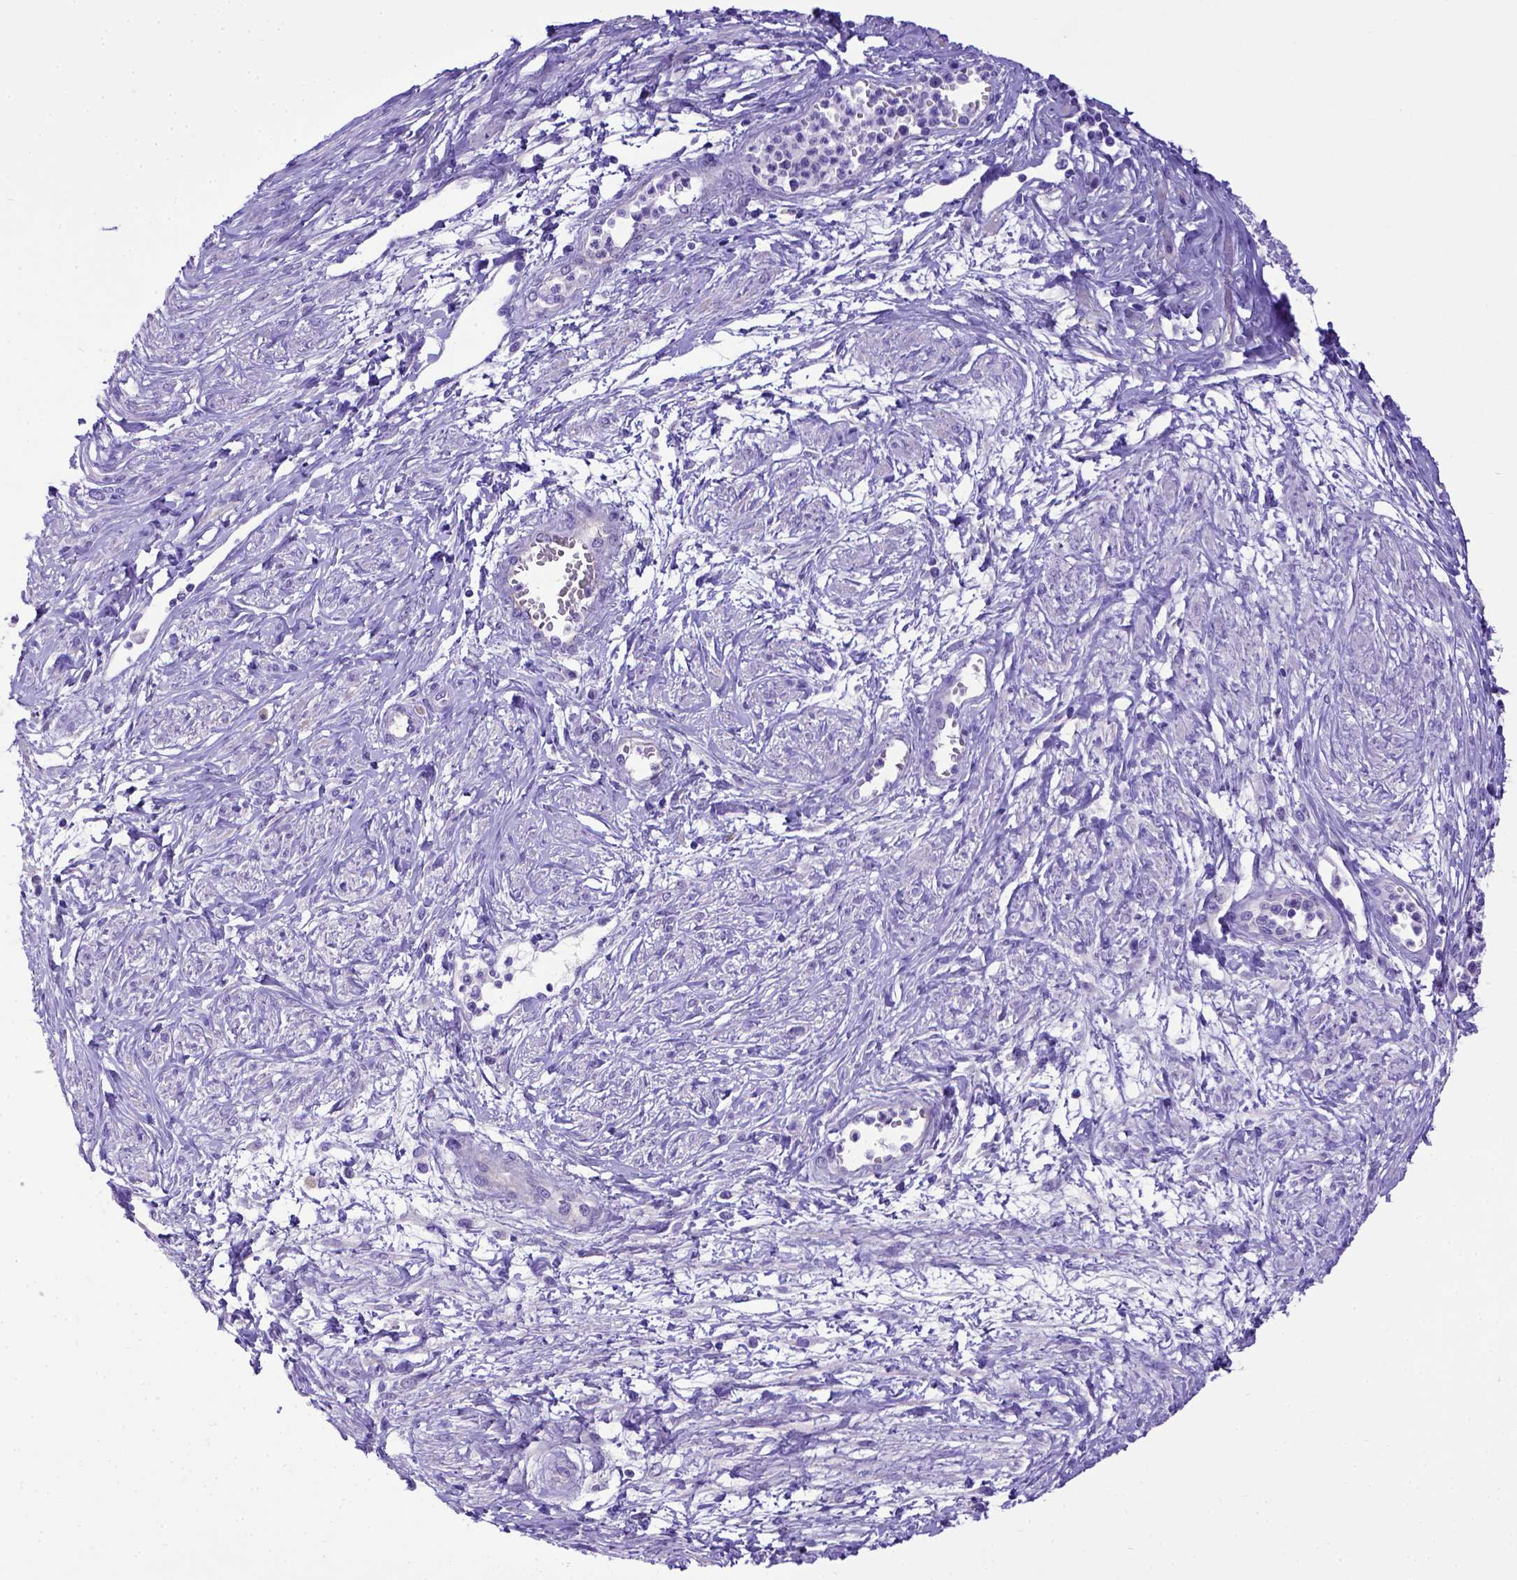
{"staining": {"intensity": "negative", "quantity": "none", "location": "none"}, "tissue": "cervical cancer", "cell_type": "Tumor cells", "image_type": "cancer", "snomed": [{"axis": "morphology", "description": "Squamous cell carcinoma, NOS"}, {"axis": "topography", "description": "Cervix"}], "caption": "A high-resolution micrograph shows immunohistochemistry staining of squamous cell carcinoma (cervical), which displays no significant expression in tumor cells.", "gene": "LRRC18", "patient": {"sex": "female", "age": 34}}